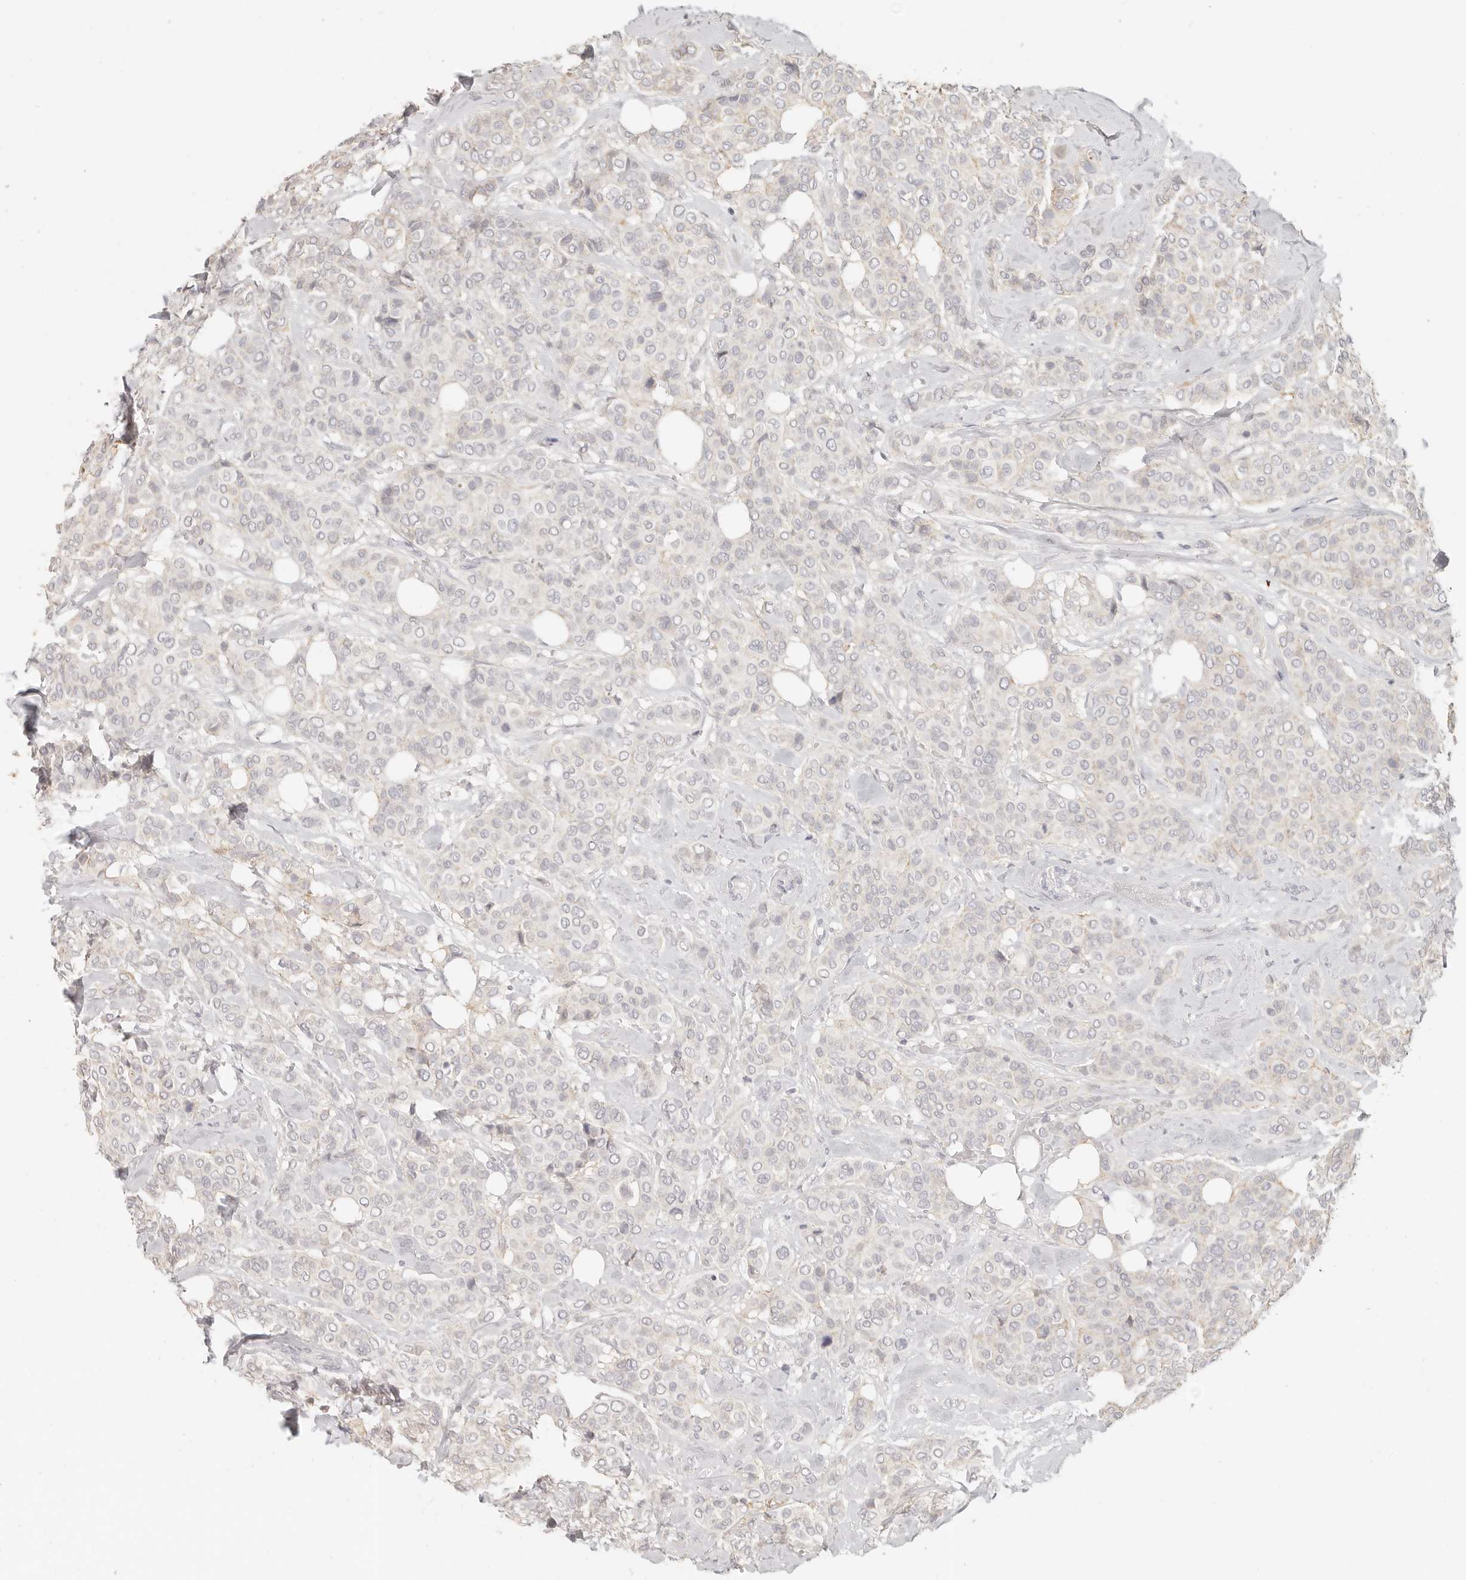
{"staining": {"intensity": "negative", "quantity": "none", "location": "none"}, "tissue": "breast cancer", "cell_type": "Tumor cells", "image_type": "cancer", "snomed": [{"axis": "morphology", "description": "Lobular carcinoma"}, {"axis": "topography", "description": "Breast"}], "caption": "High magnification brightfield microscopy of breast lobular carcinoma stained with DAB (brown) and counterstained with hematoxylin (blue): tumor cells show no significant positivity.", "gene": "EPCAM", "patient": {"sex": "female", "age": 51}}